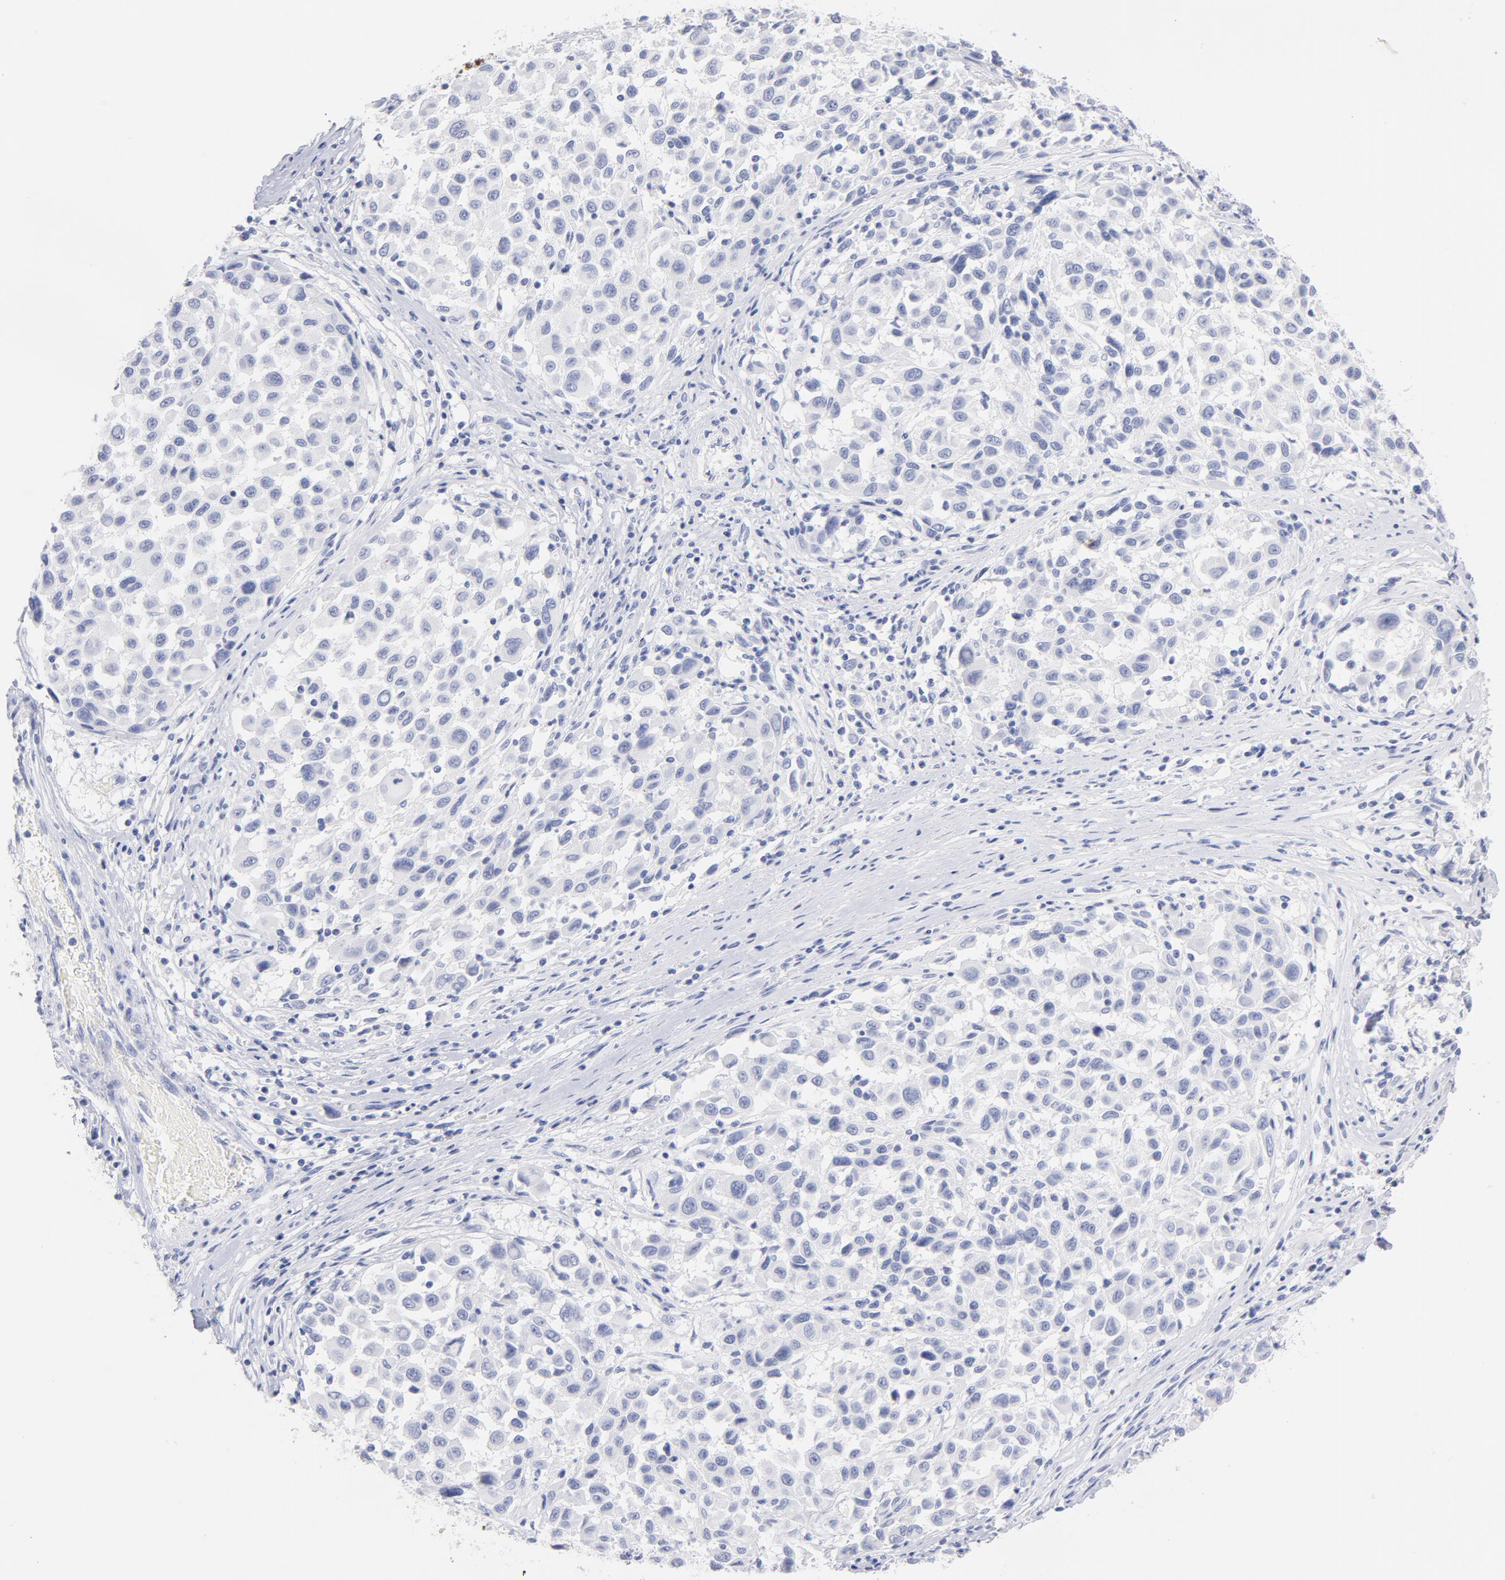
{"staining": {"intensity": "negative", "quantity": "none", "location": "none"}, "tissue": "melanoma", "cell_type": "Tumor cells", "image_type": "cancer", "snomed": [{"axis": "morphology", "description": "Malignant melanoma, Metastatic site"}, {"axis": "topography", "description": "Lymph node"}], "caption": "This is an IHC histopathology image of malignant melanoma (metastatic site). There is no expression in tumor cells.", "gene": "SCGN", "patient": {"sex": "male", "age": 61}}